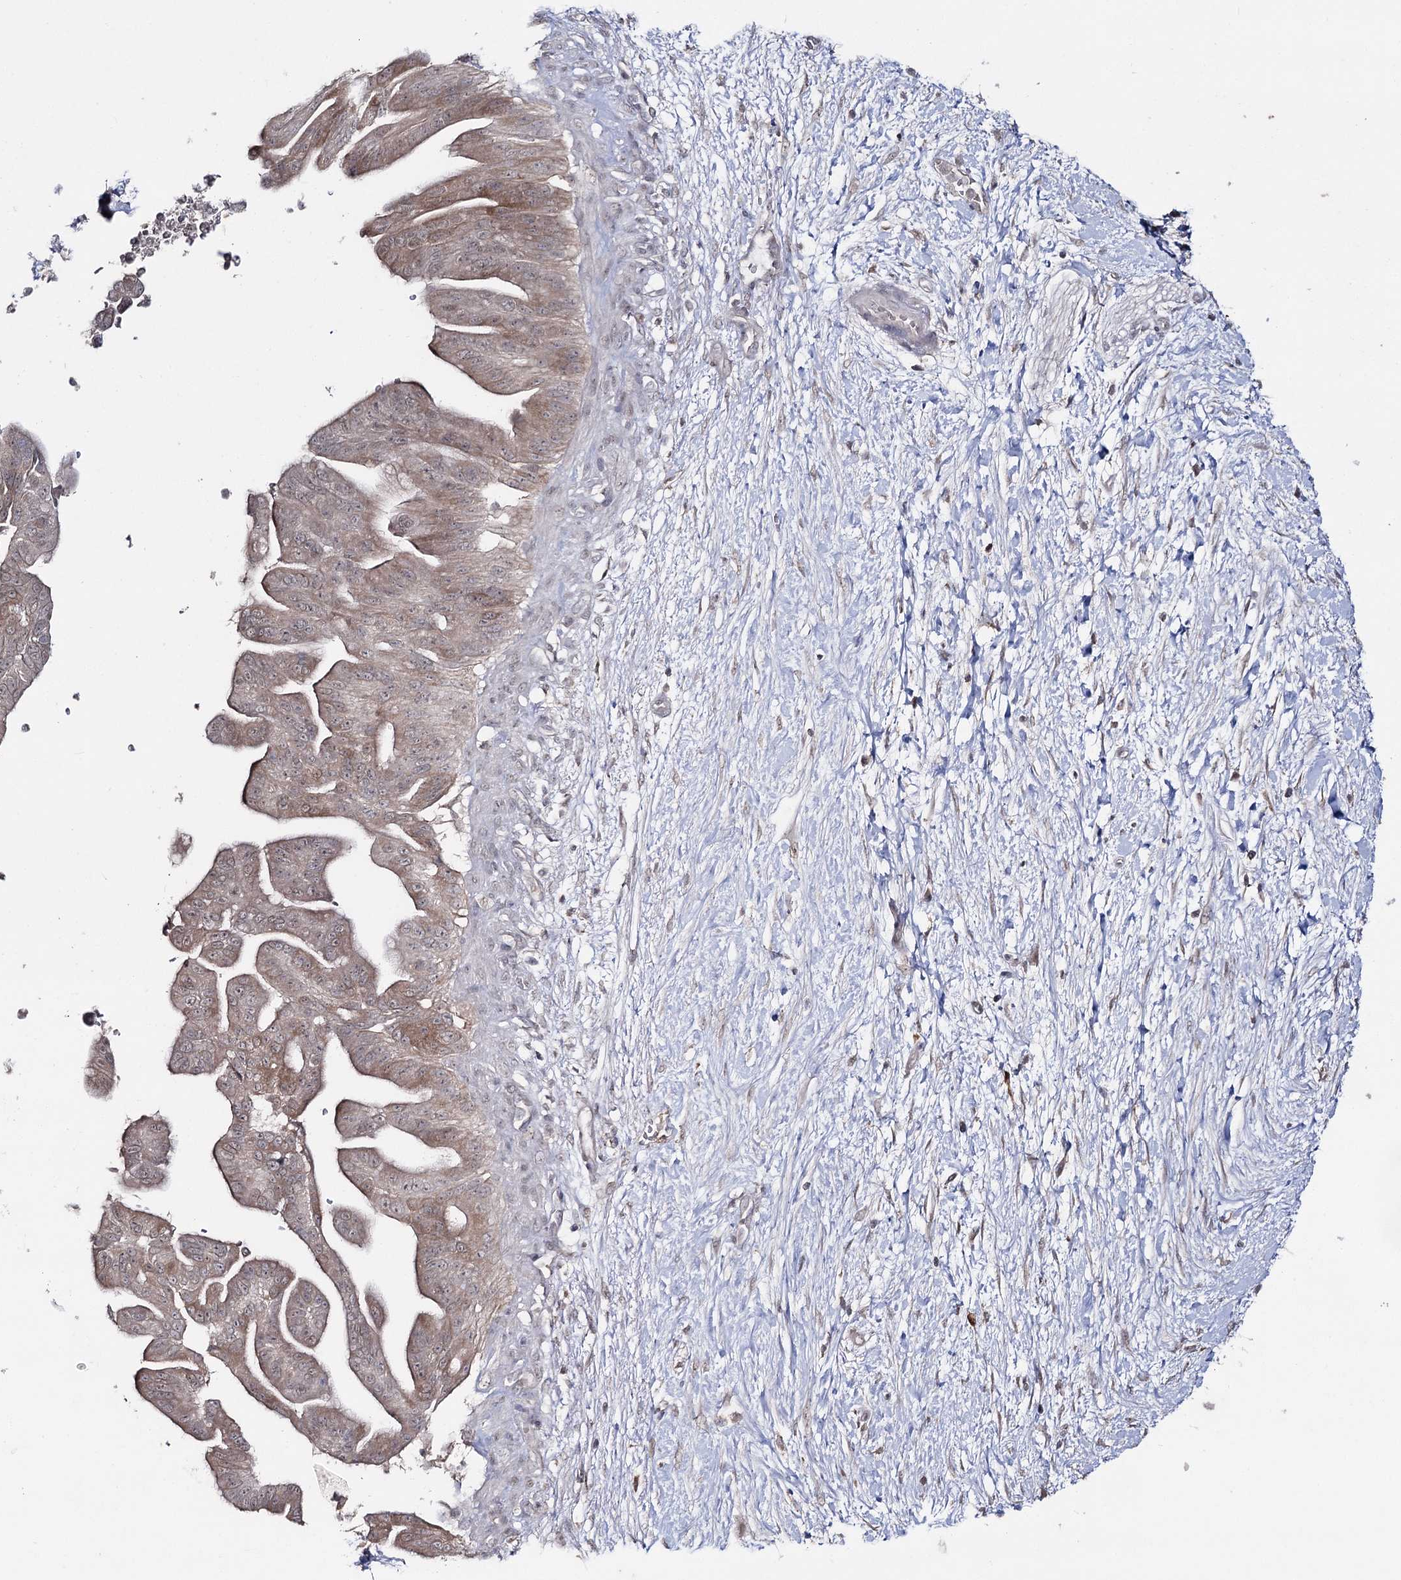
{"staining": {"intensity": "moderate", "quantity": ">75%", "location": "cytoplasmic/membranous"}, "tissue": "pancreatic cancer", "cell_type": "Tumor cells", "image_type": "cancer", "snomed": [{"axis": "morphology", "description": "Adenocarcinoma, NOS"}, {"axis": "topography", "description": "Pancreas"}], "caption": "Human pancreatic cancer stained with a brown dye shows moderate cytoplasmic/membranous positive staining in about >75% of tumor cells.", "gene": "HSD11B2", "patient": {"sex": "male", "age": 68}}